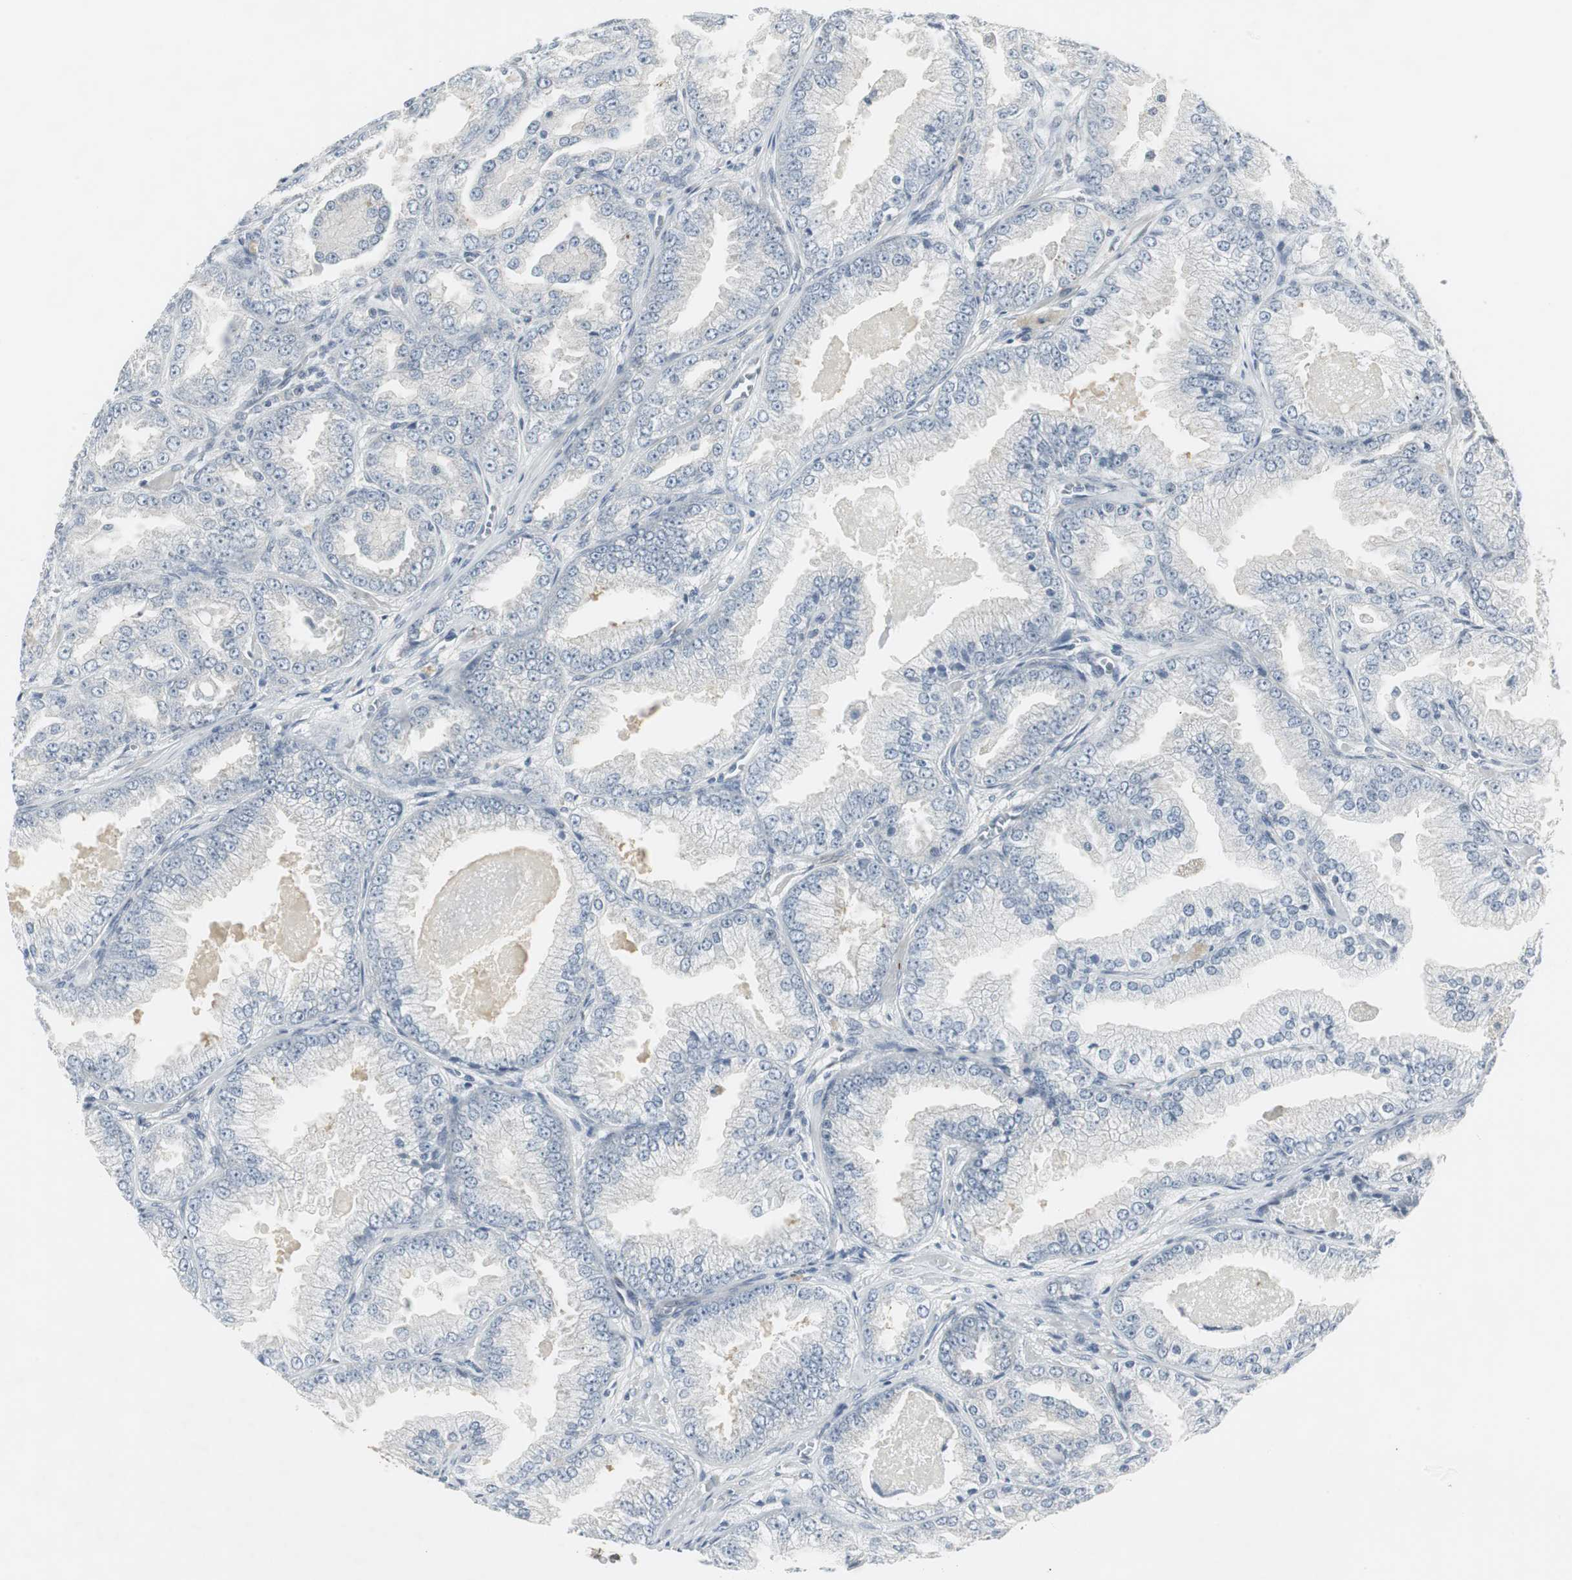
{"staining": {"intensity": "negative", "quantity": "none", "location": "none"}, "tissue": "prostate cancer", "cell_type": "Tumor cells", "image_type": "cancer", "snomed": [{"axis": "morphology", "description": "Adenocarcinoma, High grade"}, {"axis": "topography", "description": "Prostate"}], "caption": "Prostate adenocarcinoma (high-grade) stained for a protein using immunohistochemistry (IHC) shows no expression tumor cells.", "gene": "SCYL3", "patient": {"sex": "male", "age": 61}}